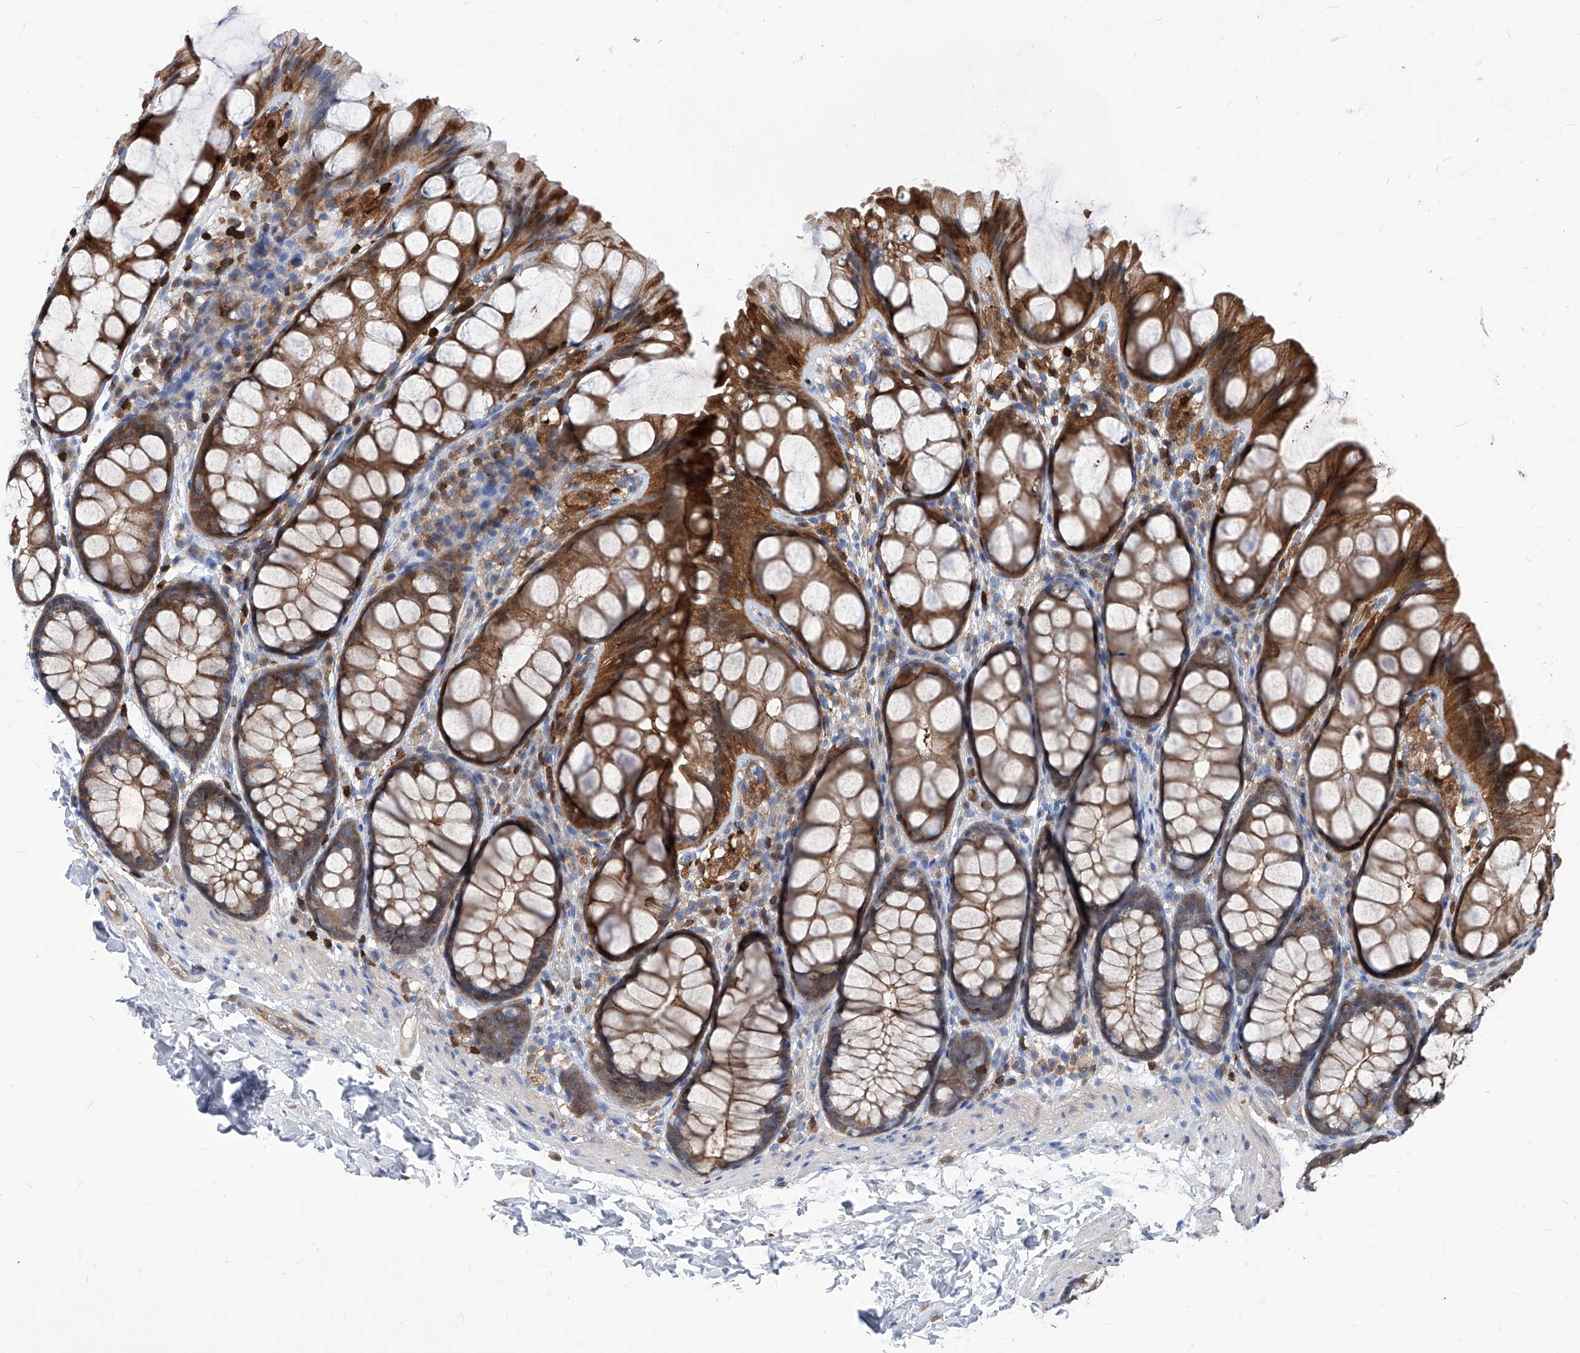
{"staining": {"intensity": "weak", "quantity": "25%-75%", "location": "cytoplasmic/membranous"}, "tissue": "colon", "cell_type": "Endothelial cells", "image_type": "normal", "snomed": [{"axis": "morphology", "description": "Normal tissue, NOS"}, {"axis": "topography", "description": "Colon"}], "caption": "Human colon stained with a brown dye displays weak cytoplasmic/membranous positive positivity in about 25%-75% of endothelial cells.", "gene": "ABRACL", "patient": {"sex": "male", "age": 47}}